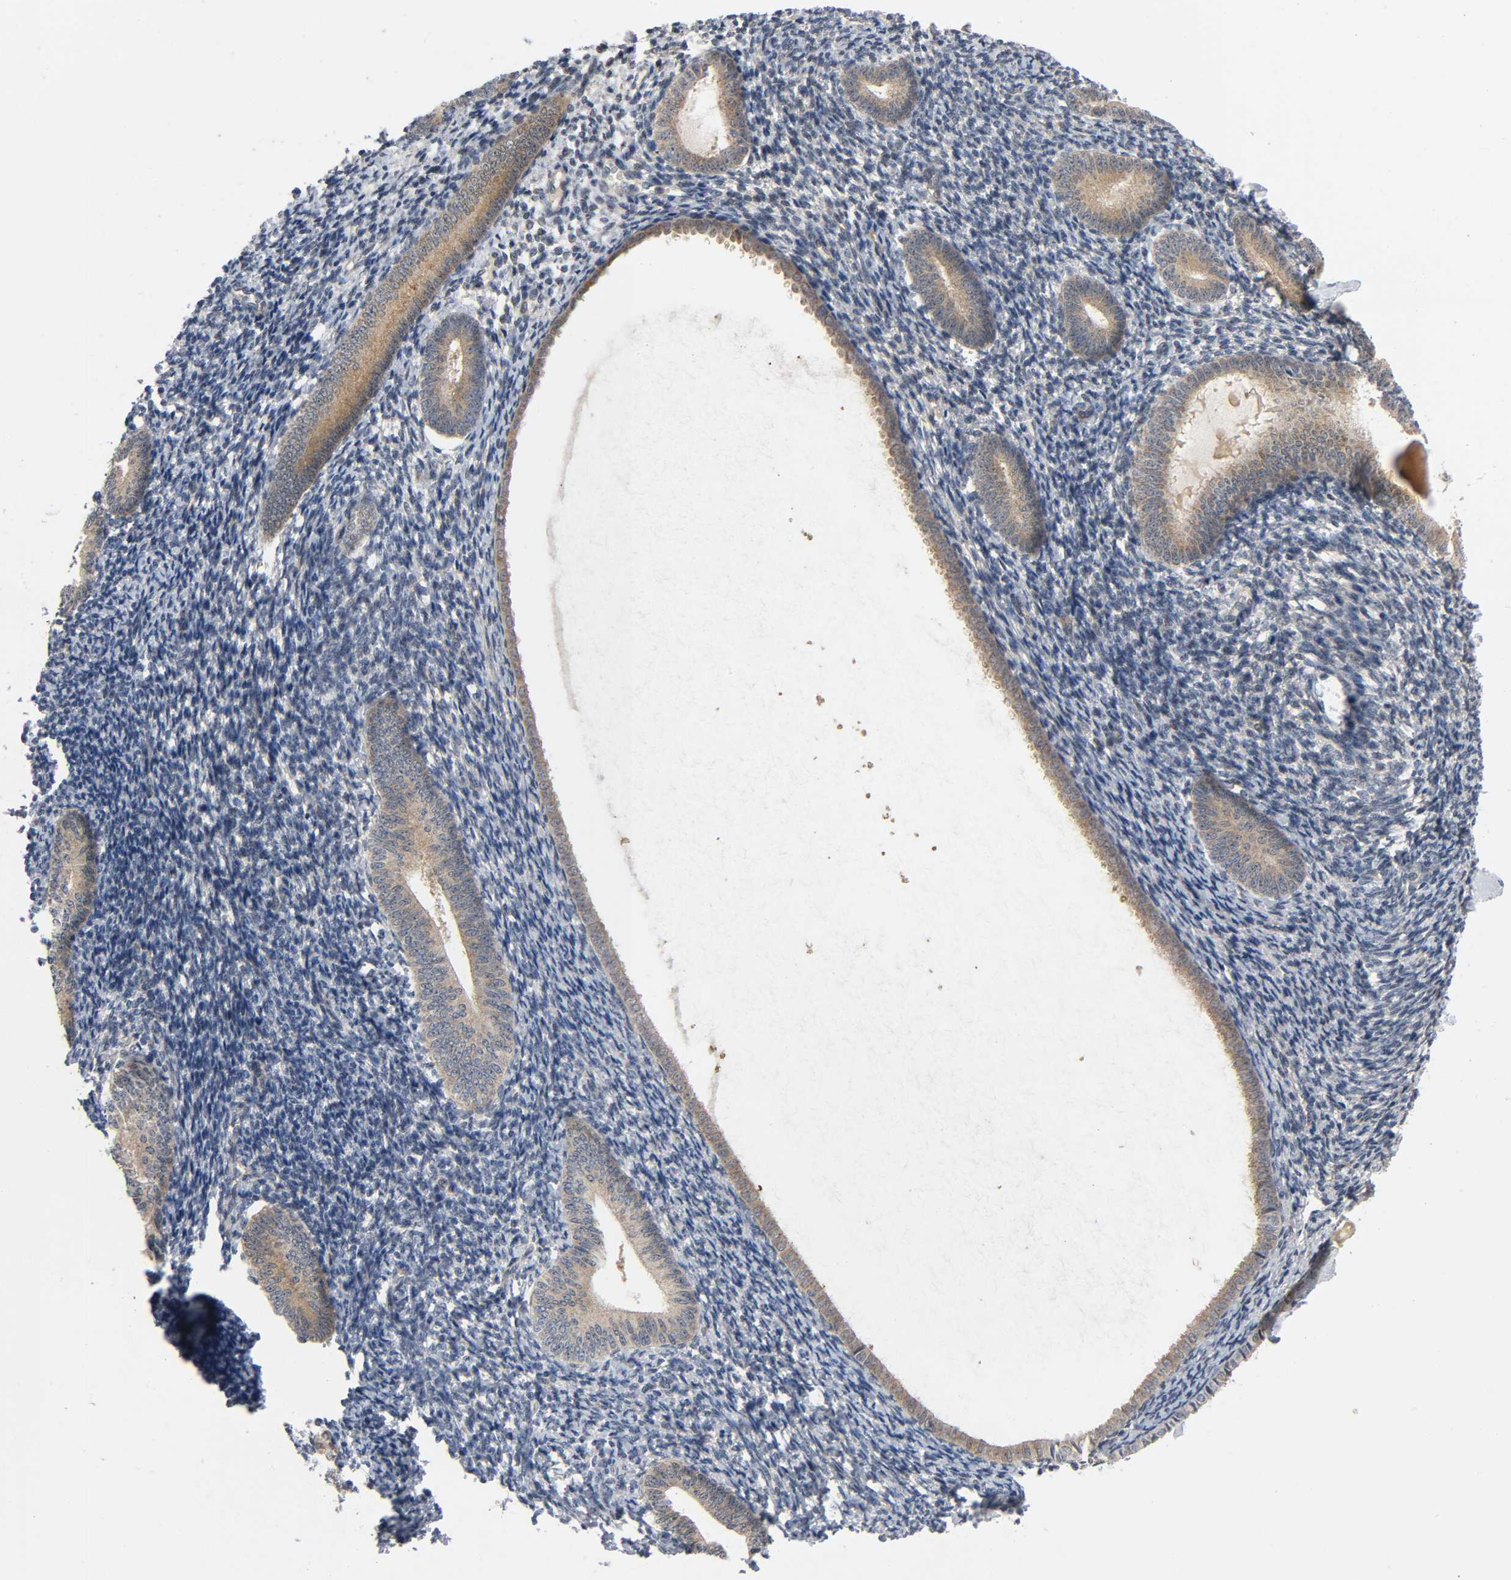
{"staining": {"intensity": "weak", "quantity": "25%-75%", "location": "cytoplasmic/membranous"}, "tissue": "endometrium", "cell_type": "Cells in endometrial stroma", "image_type": "normal", "snomed": [{"axis": "morphology", "description": "Normal tissue, NOS"}, {"axis": "topography", "description": "Endometrium"}], "caption": "Immunohistochemistry (IHC) micrograph of unremarkable endometrium: human endometrium stained using IHC displays low levels of weak protein expression localized specifically in the cytoplasmic/membranous of cells in endometrial stroma, appearing as a cytoplasmic/membranous brown color.", "gene": "MAPK8", "patient": {"sex": "female", "age": 57}}